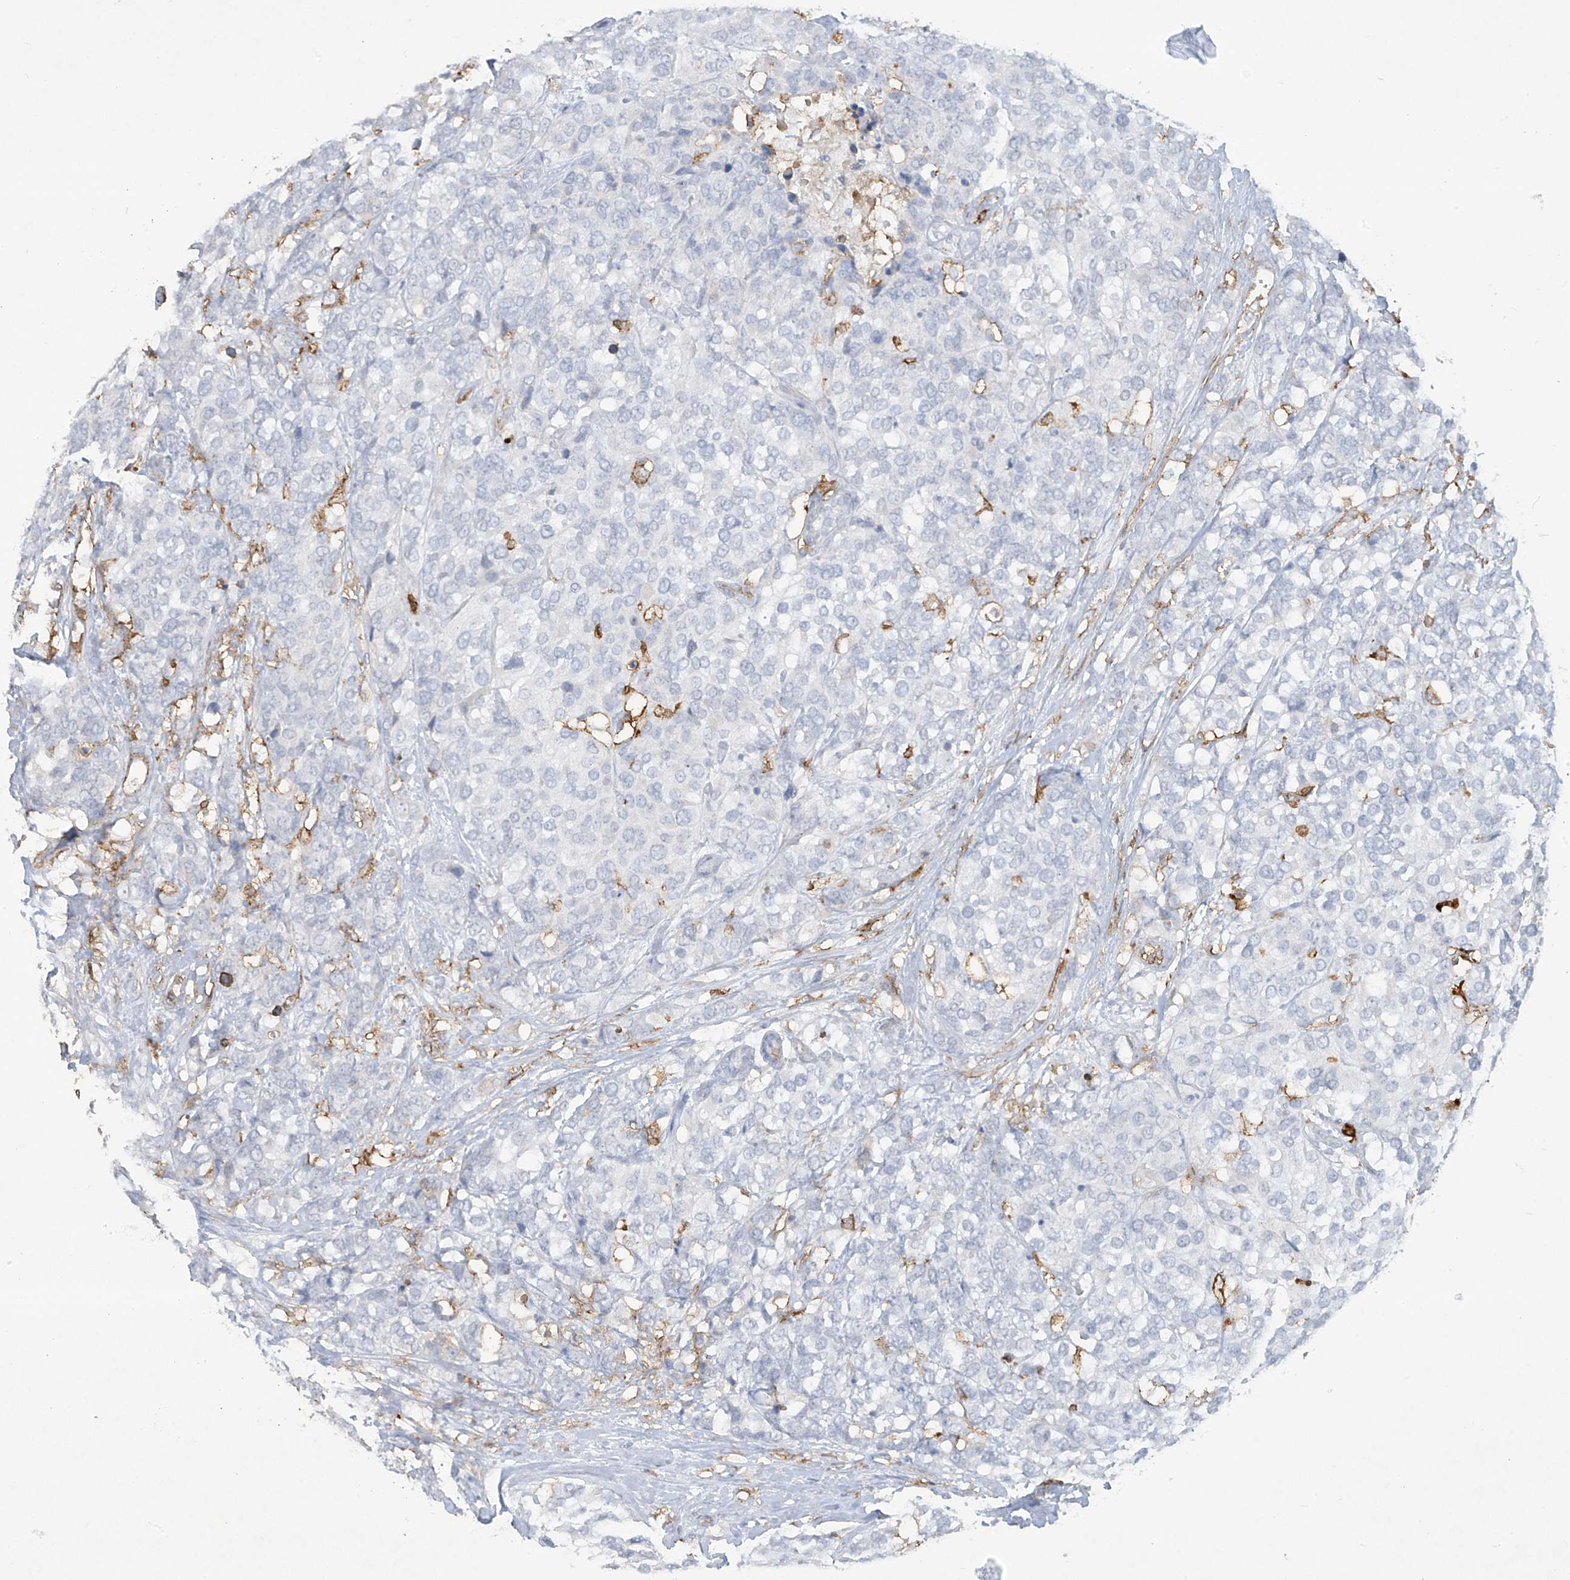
{"staining": {"intensity": "negative", "quantity": "none", "location": "none"}, "tissue": "breast cancer", "cell_type": "Tumor cells", "image_type": "cancer", "snomed": [{"axis": "morphology", "description": "Lobular carcinoma"}, {"axis": "topography", "description": "Breast"}], "caption": "A photomicrograph of breast lobular carcinoma stained for a protein demonstrates no brown staining in tumor cells.", "gene": "FCGR3A", "patient": {"sex": "female", "age": 59}}